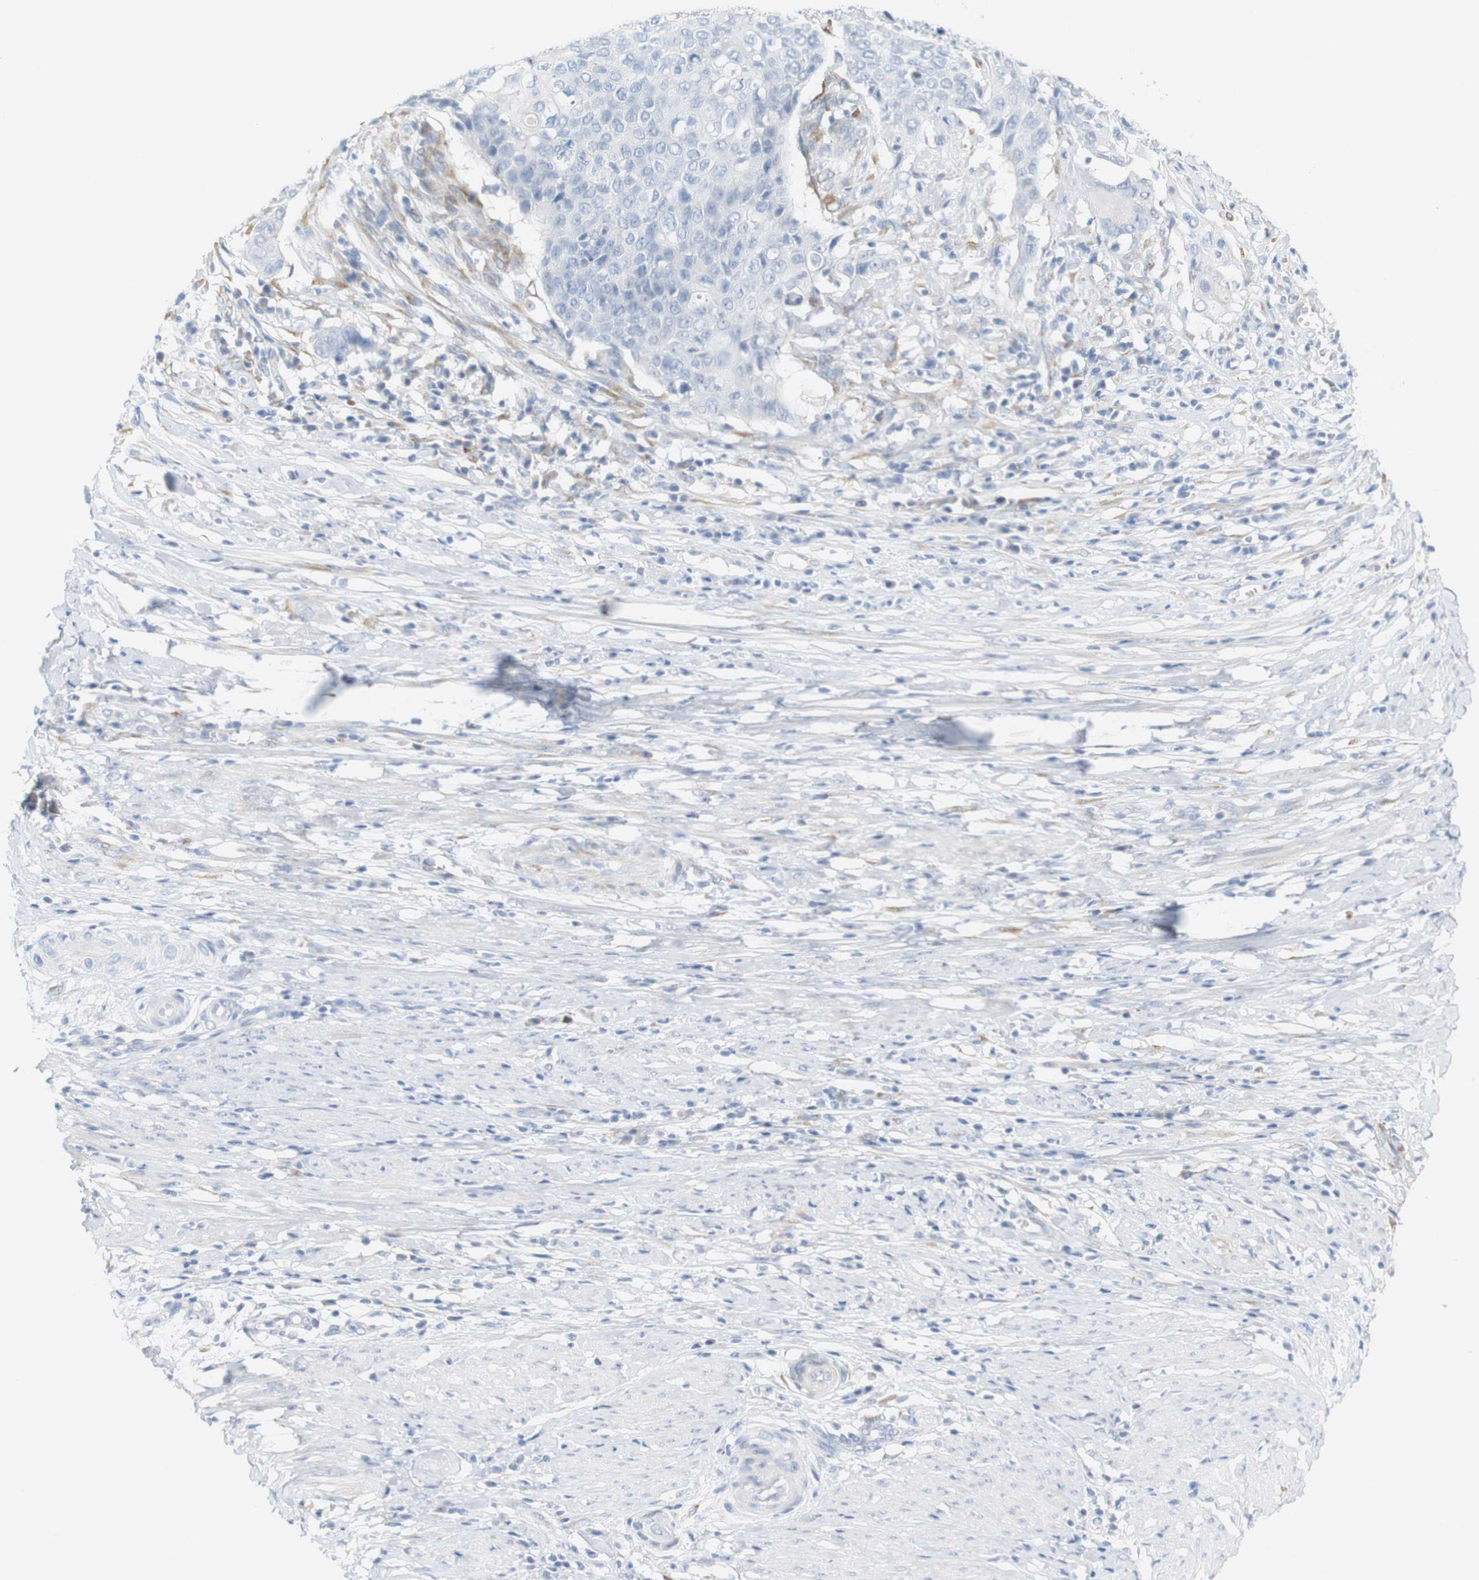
{"staining": {"intensity": "negative", "quantity": "none", "location": "none"}, "tissue": "cervical cancer", "cell_type": "Tumor cells", "image_type": "cancer", "snomed": [{"axis": "morphology", "description": "Squamous cell carcinoma, NOS"}, {"axis": "topography", "description": "Cervix"}], "caption": "This is a histopathology image of immunohistochemistry staining of cervical squamous cell carcinoma, which shows no positivity in tumor cells.", "gene": "RGS9", "patient": {"sex": "female", "age": 39}}